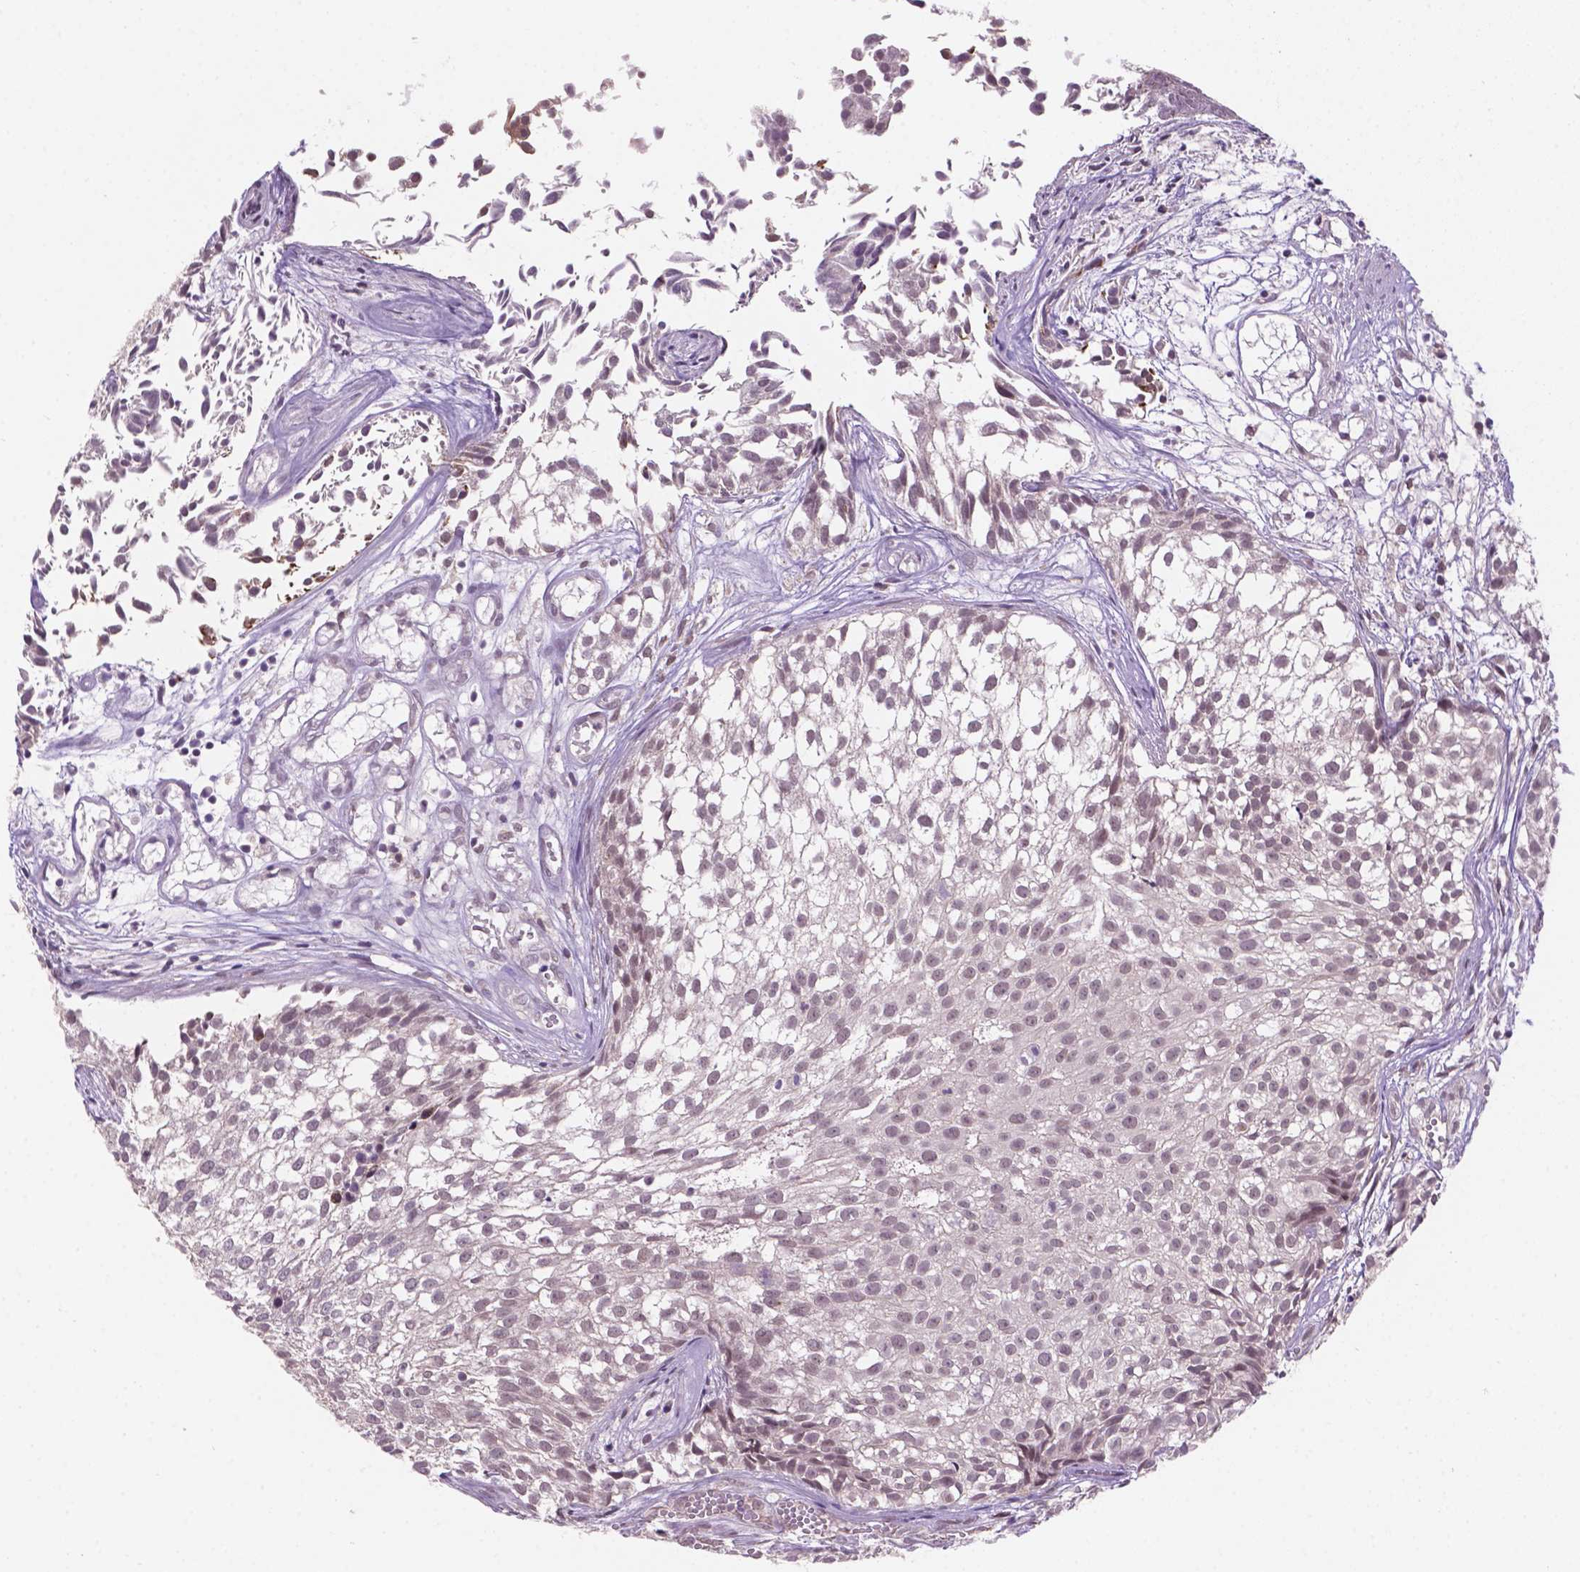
{"staining": {"intensity": "moderate", "quantity": "<25%", "location": "nuclear"}, "tissue": "urothelial cancer", "cell_type": "Tumor cells", "image_type": "cancer", "snomed": [{"axis": "morphology", "description": "Urothelial carcinoma, Low grade"}, {"axis": "topography", "description": "Urinary bladder"}], "caption": "Urothelial carcinoma (low-grade) stained for a protein reveals moderate nuclear positivity in tumor cells. Nuclei are stained in blue.", "gene": "GXYLT2", "patient": {"sex": "male", "age": 70}}